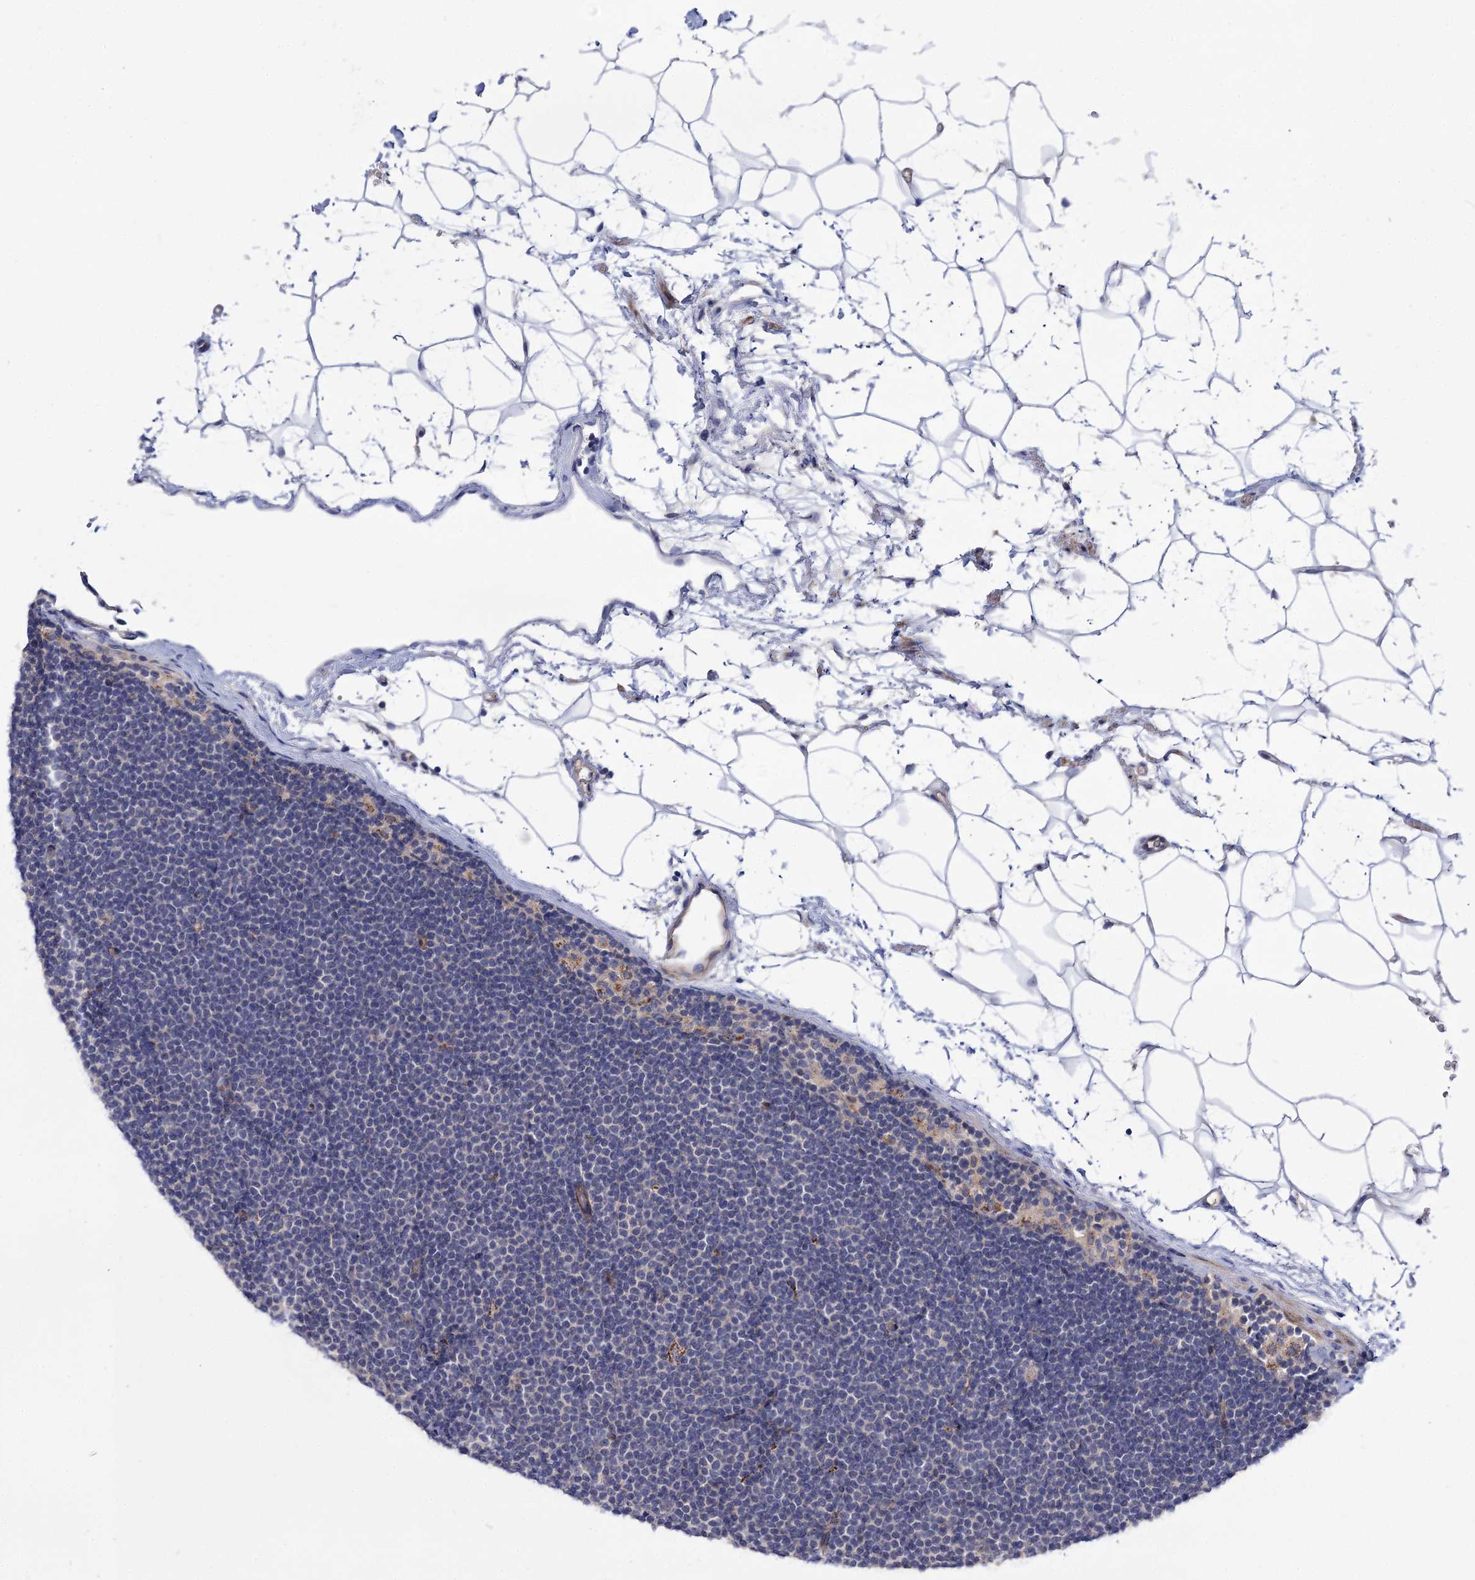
{"staining": {"intensity": "negative", "quantity": "none", "location": "none"}, "tissue": "lymphoma", "cell_type": "Tumor cells", "image_type": "cancer", "snomed": [{"axis": "morphology", "description": "Malignant lymphoma, non-Hodgkin's type, Low grade"}, {"axis": "topography", "description": "Lymph node"}], "caption": "Human lymphoma stained for a protein using immunohistochemistry reveals no staining in tumor cells.", "gene": "NUDCD2", "patient": {"sex": "female", "age": 53}}